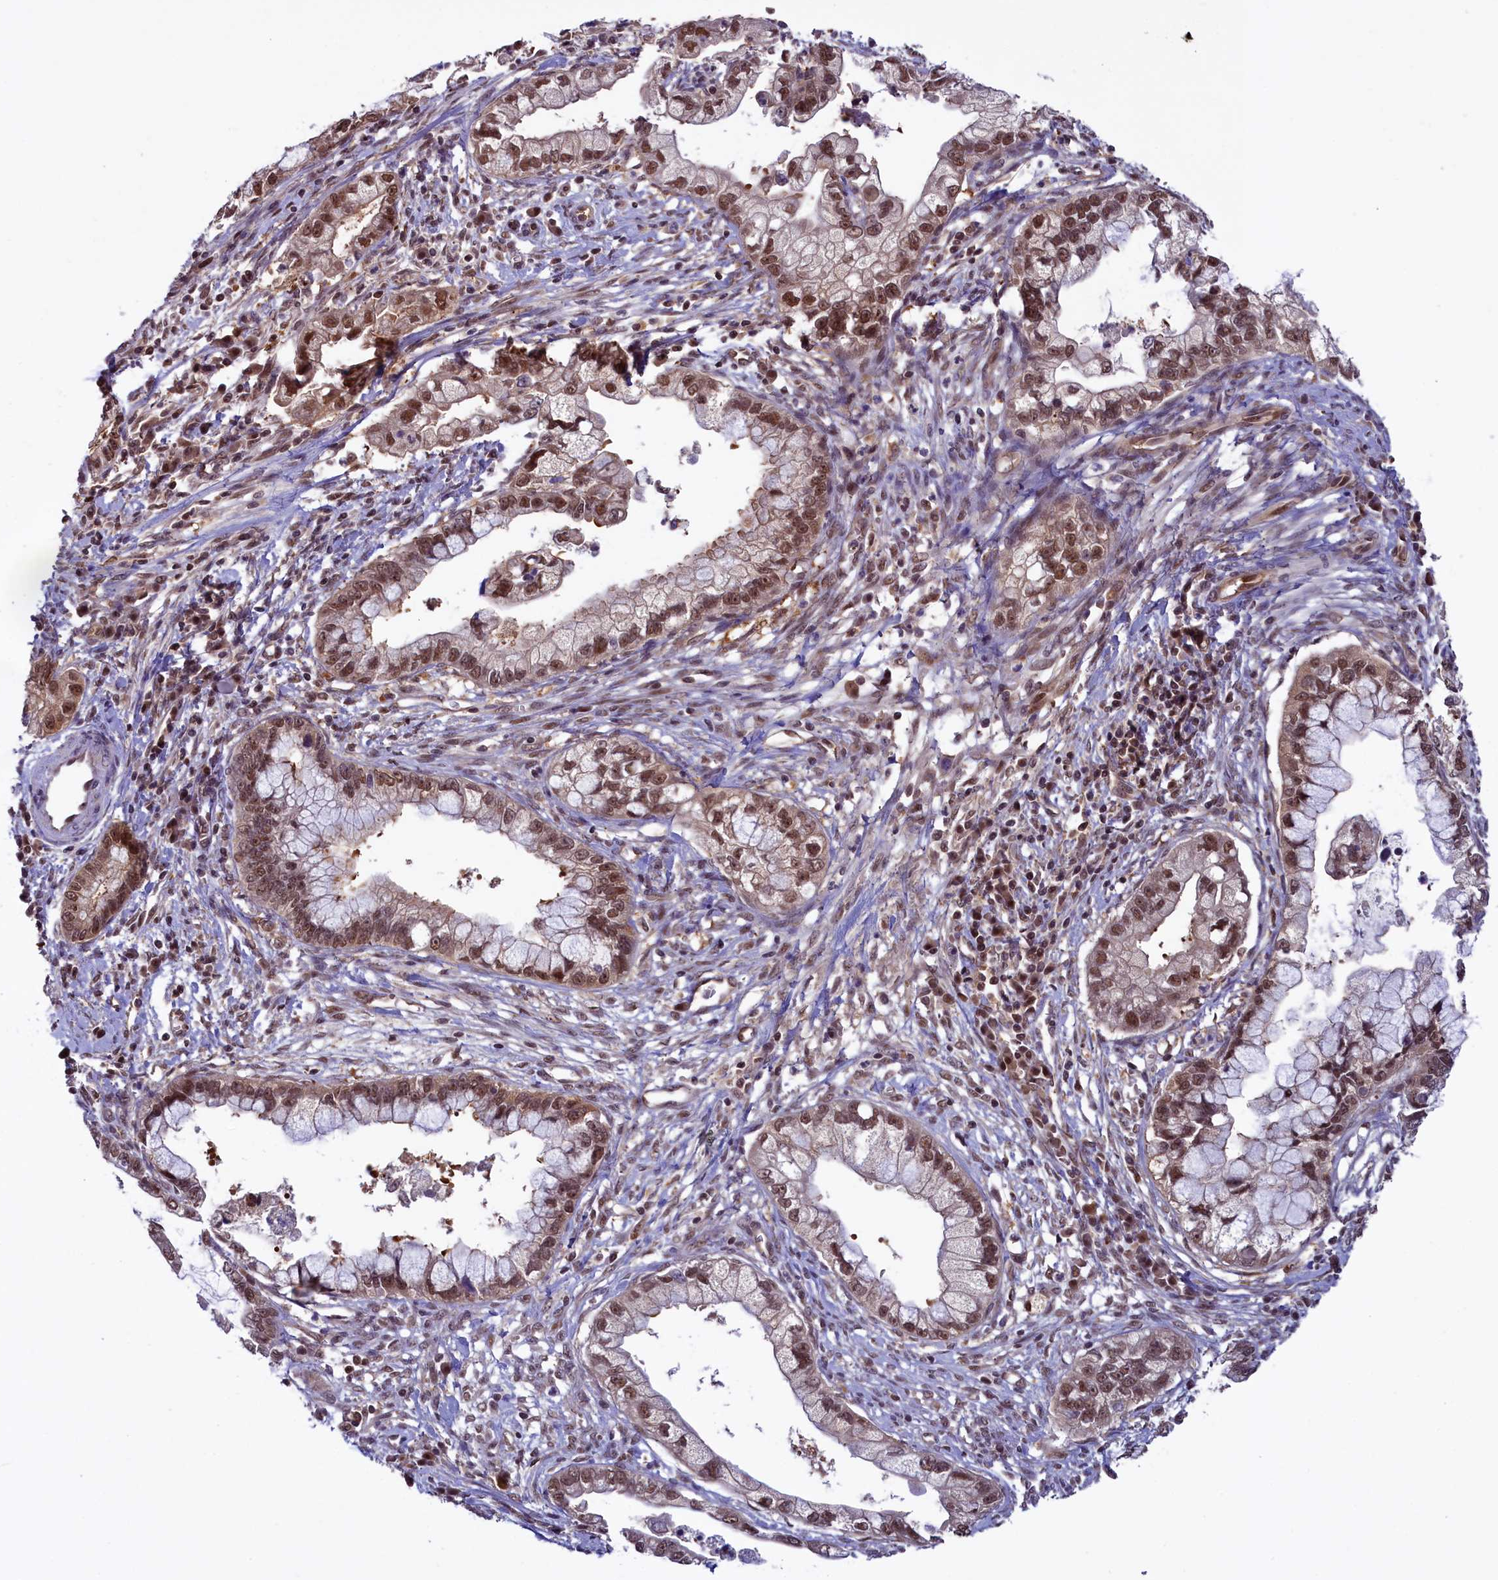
{"staining": {"intensity": "moderate", "quantity": ">75%", "location": "nuclear"}, "tissue": "cervical cancer", "cell_type": "Tumor cells", "image_type": "cancer", "snomed": [{"axis": "morphology", "description": "Adenocarcinoma, NOS"}, {"axis": "topography", "description": "Cervix"}], "caption": "Protein analysis of cervical adenocarcinoma tissue demonstrates moderate nuclear staining in approximately >75% of tumor cells.", "gene": "SLC7A6OS", "patient": {"sex": "female", "age": 44}}